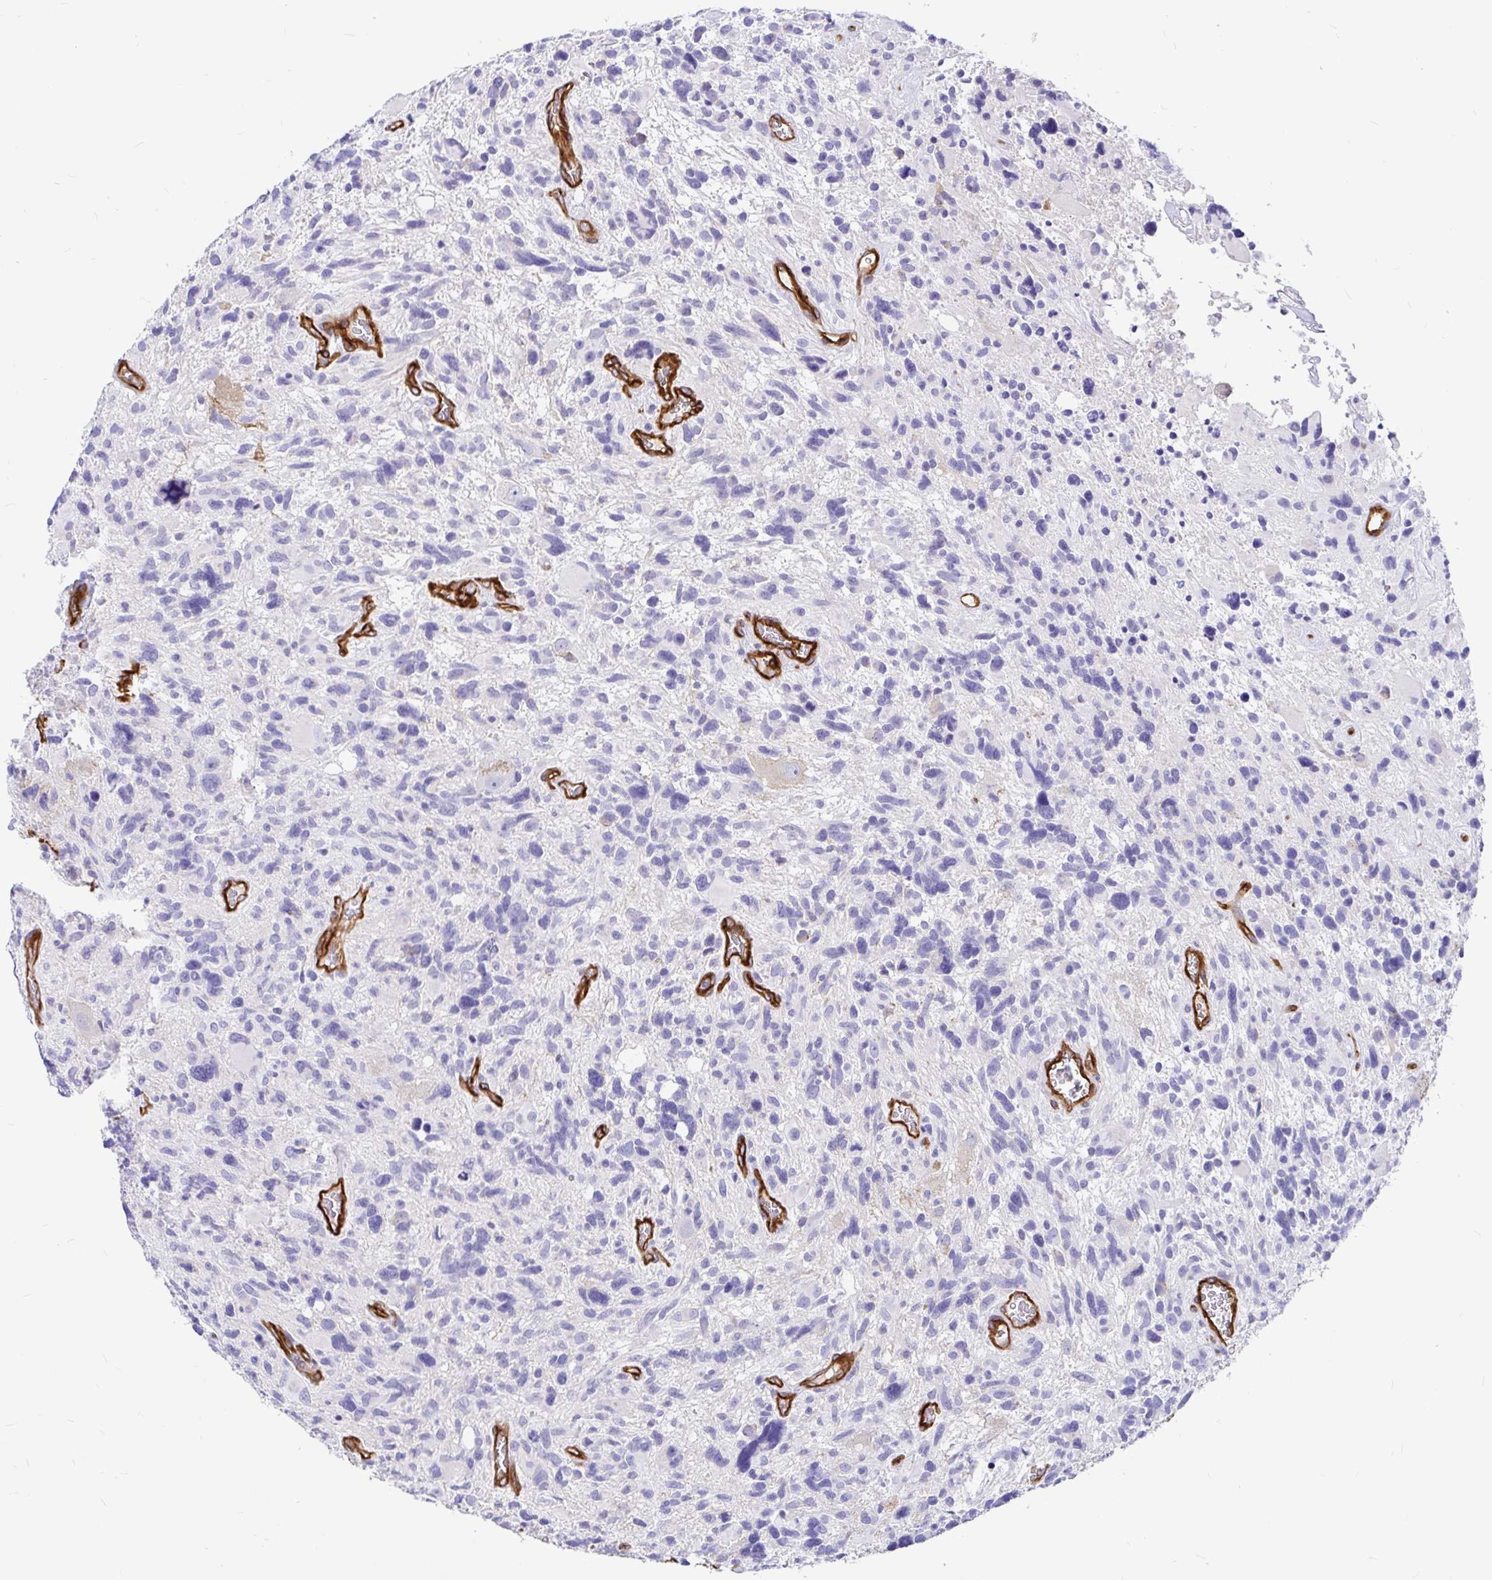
{"staining": {"intensity": "negative", "quantity": "none", "location": "none"}, "tissue": "glioma", "cell_type": "Tumor cells", "image_type": "cancer", "snomed": [{"axis": "morphology", "description": "Glioma, malignant, High grade"}, {"axis": "topography", "description": "Brain"}], "caption": "IHC histopathology image of neoplastic tissue: malignant glioma (high-grade) stained with DAB reveals no significant protein staining in tumor cells.", "gene": "MYO1B", "patient": {"sex": "male", "age": 49}}